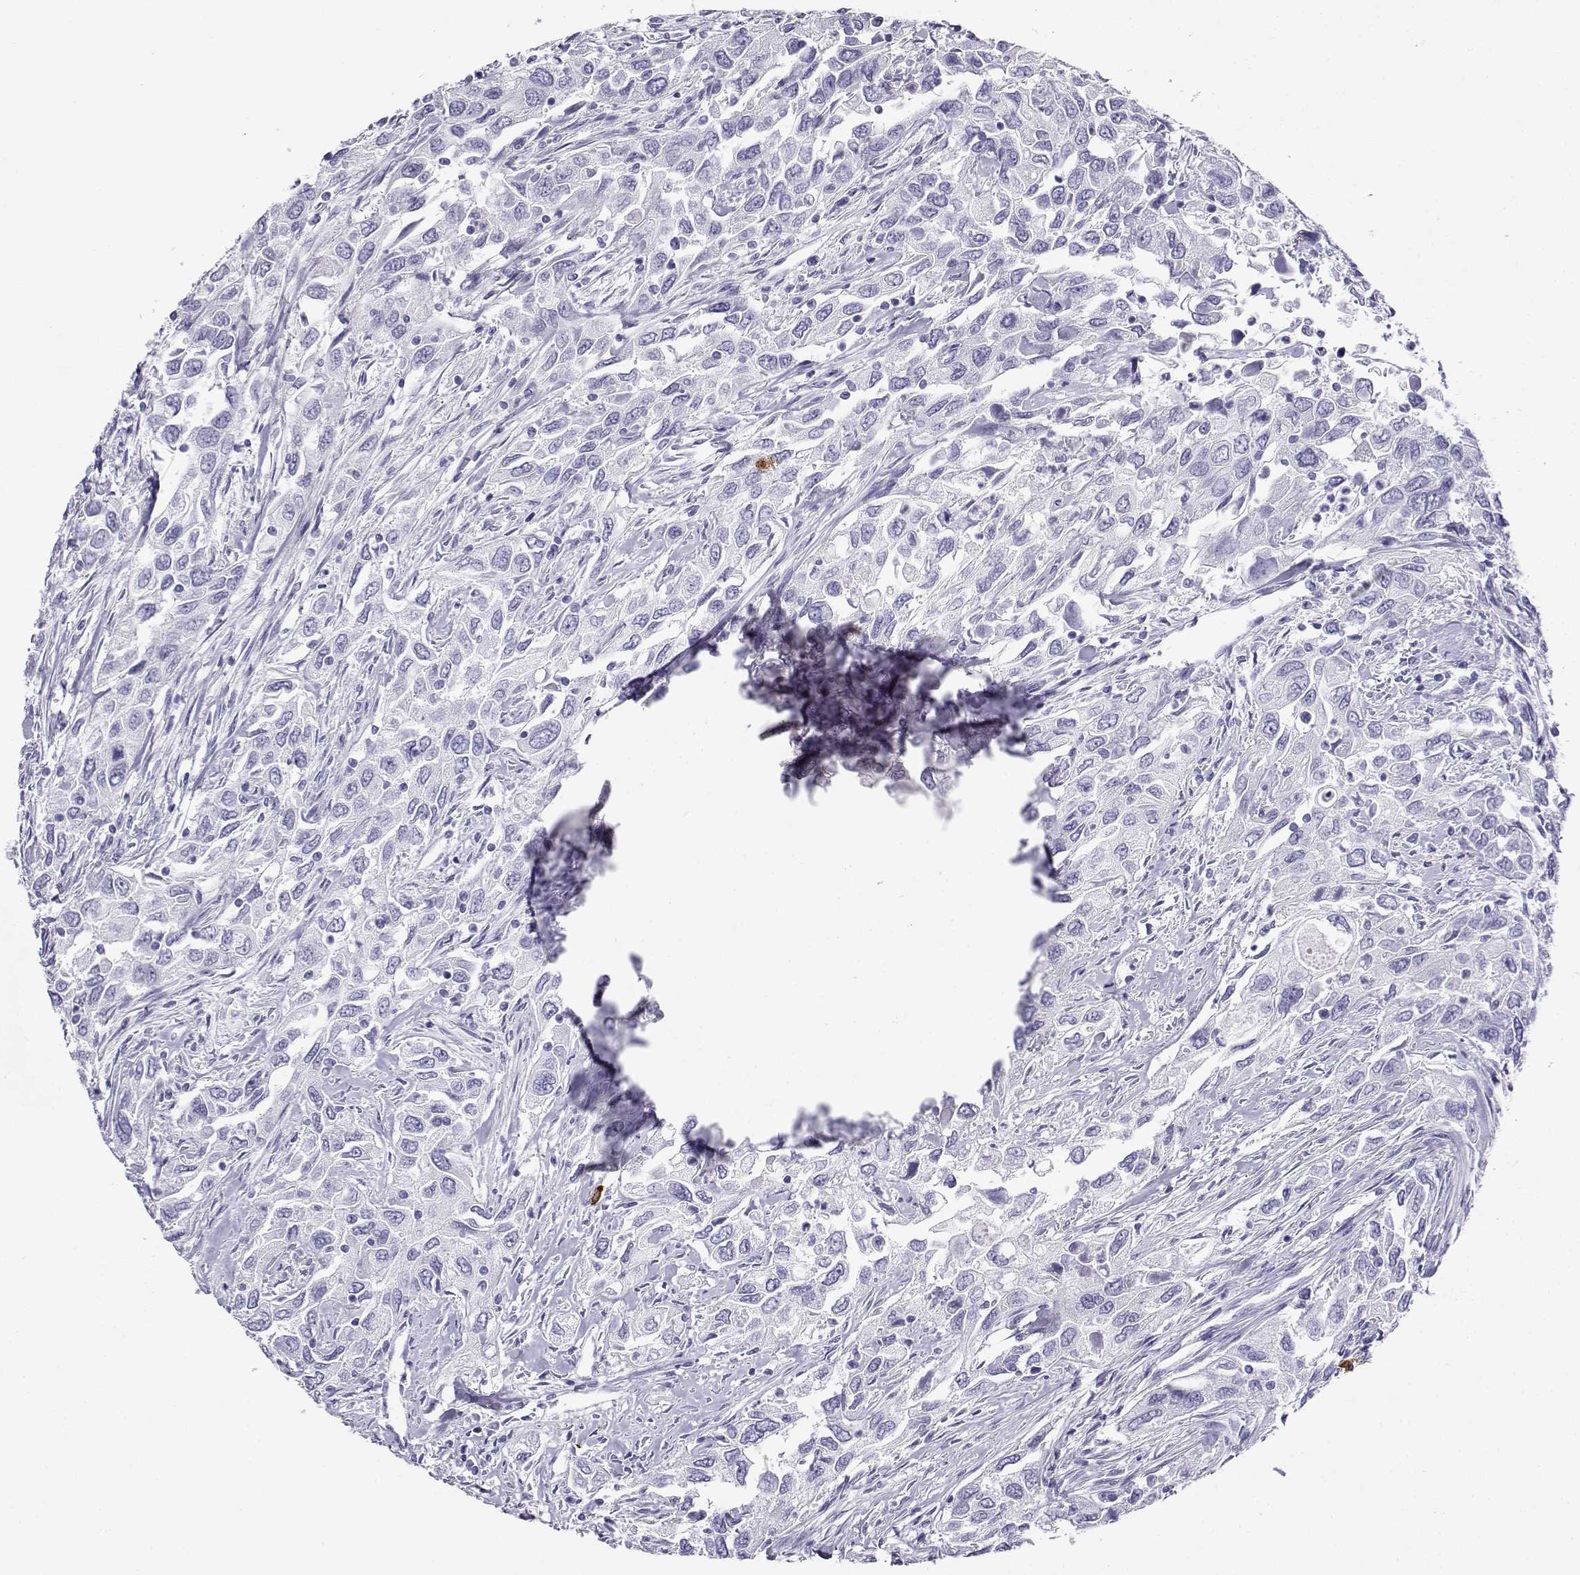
{"staining": {"intensity": "negative", "quantity": "none", "location": "none"}, "tissue": "urothelial cancer", "cell_type": "Tumor cells", "image_type": "cancer", "snomed": [{"axis": "morphology", "description": "Urothelial carcinoma, High grade"}, {"axis": "topography", "description": "Urinary bladder"}], "caption": "A photomicrograph of urothelial carcinoma (high-grade) stained for a protein exhibits no brown staining in tumor cells.", "gene": "CABS1", "patient": {"sex": "male", "age": 76}}